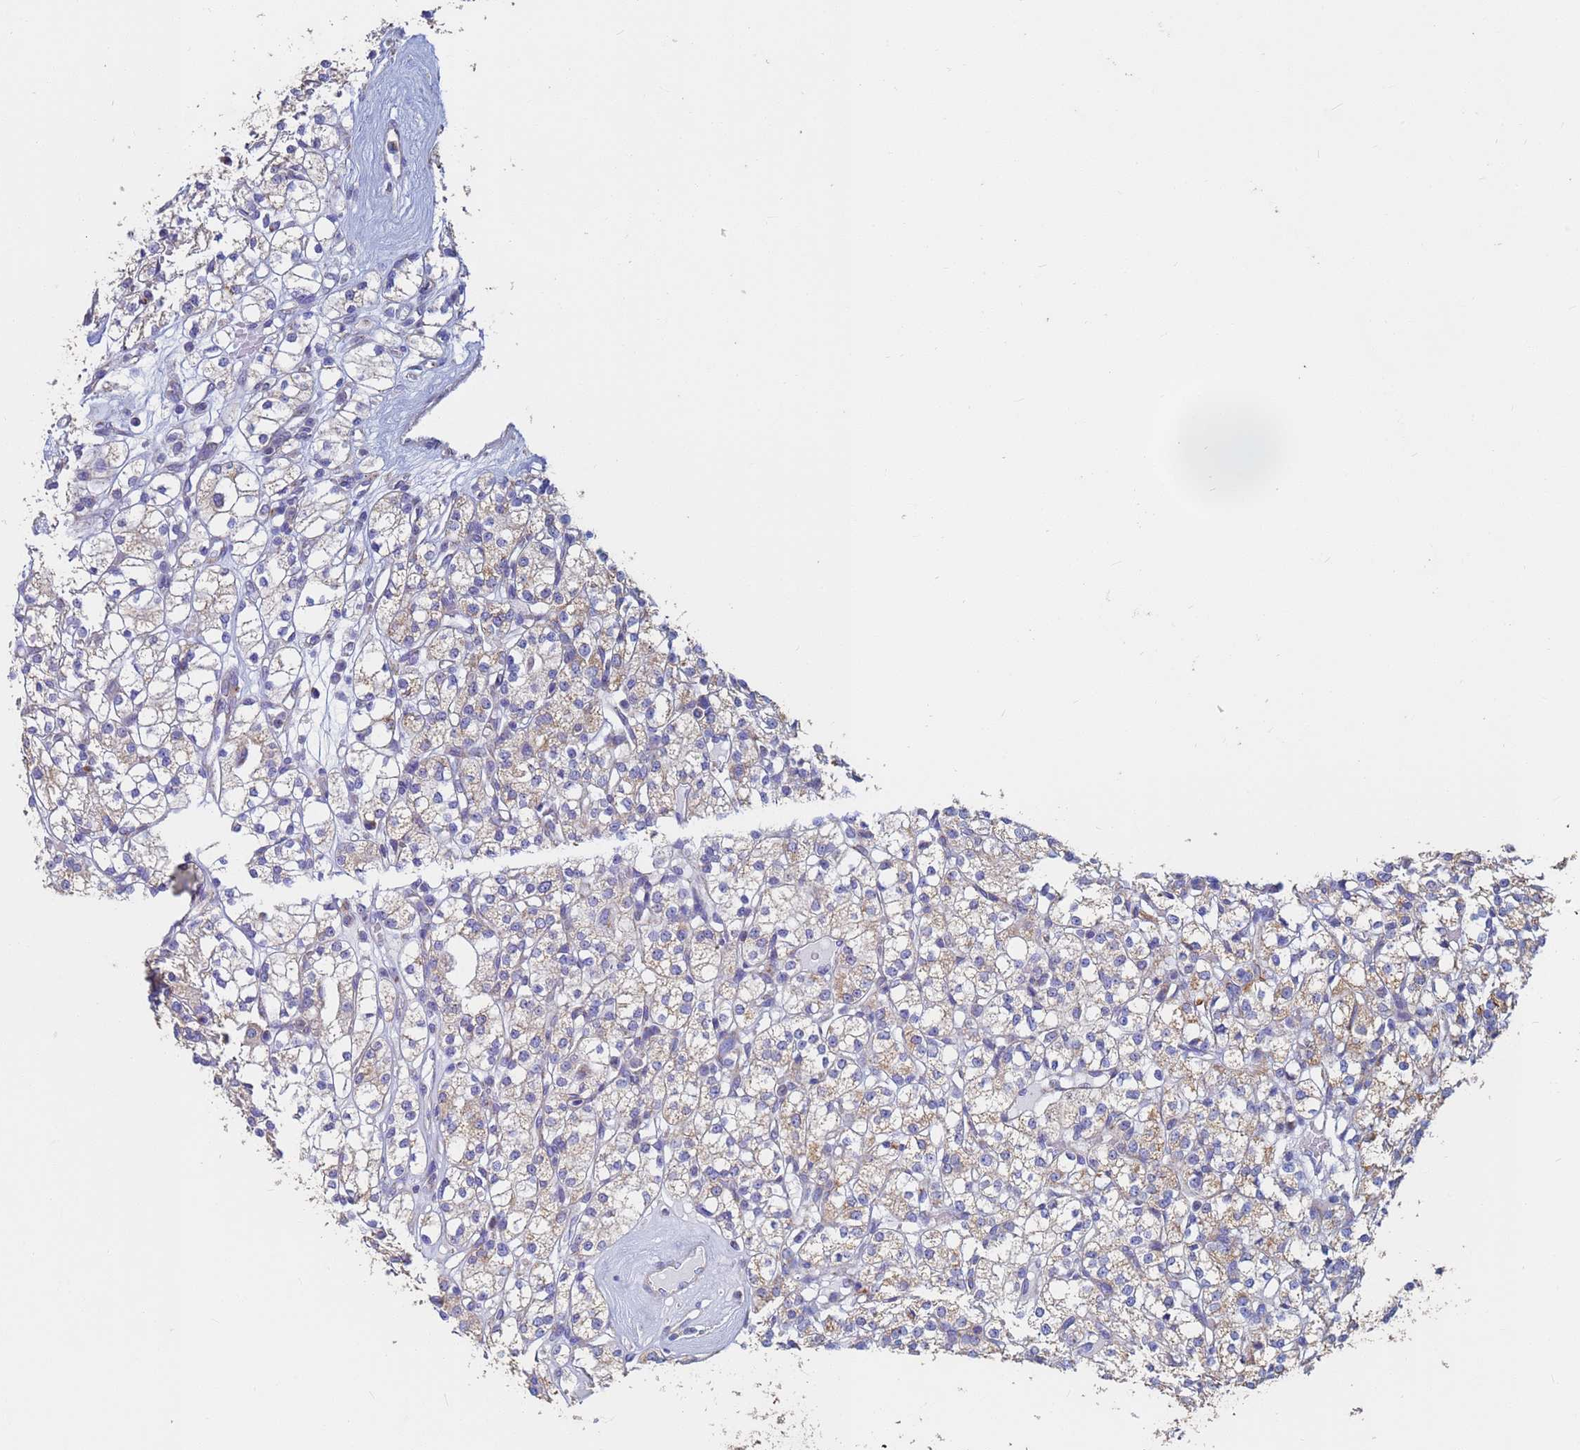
{"staining": {"intensity": "weak", "quantity": "25%-75%", "location": "cytoplasmic/membranous"}, "tissue": "renal cancer", "cell_type": "Tumor cells", "image_type": "cancer", "snomed": [{"axis": "morphology", "description": "Adenocarcinoma, NOS"}, {"axis": "topography", "description": "Kidney"}], "caption": "Human adenocarcinoma (renal) stained with a protein marker demonstrates weak staining in tumor cells.", "gene": "UQCRH", "patient": {"sex": "male", "age": 77}}